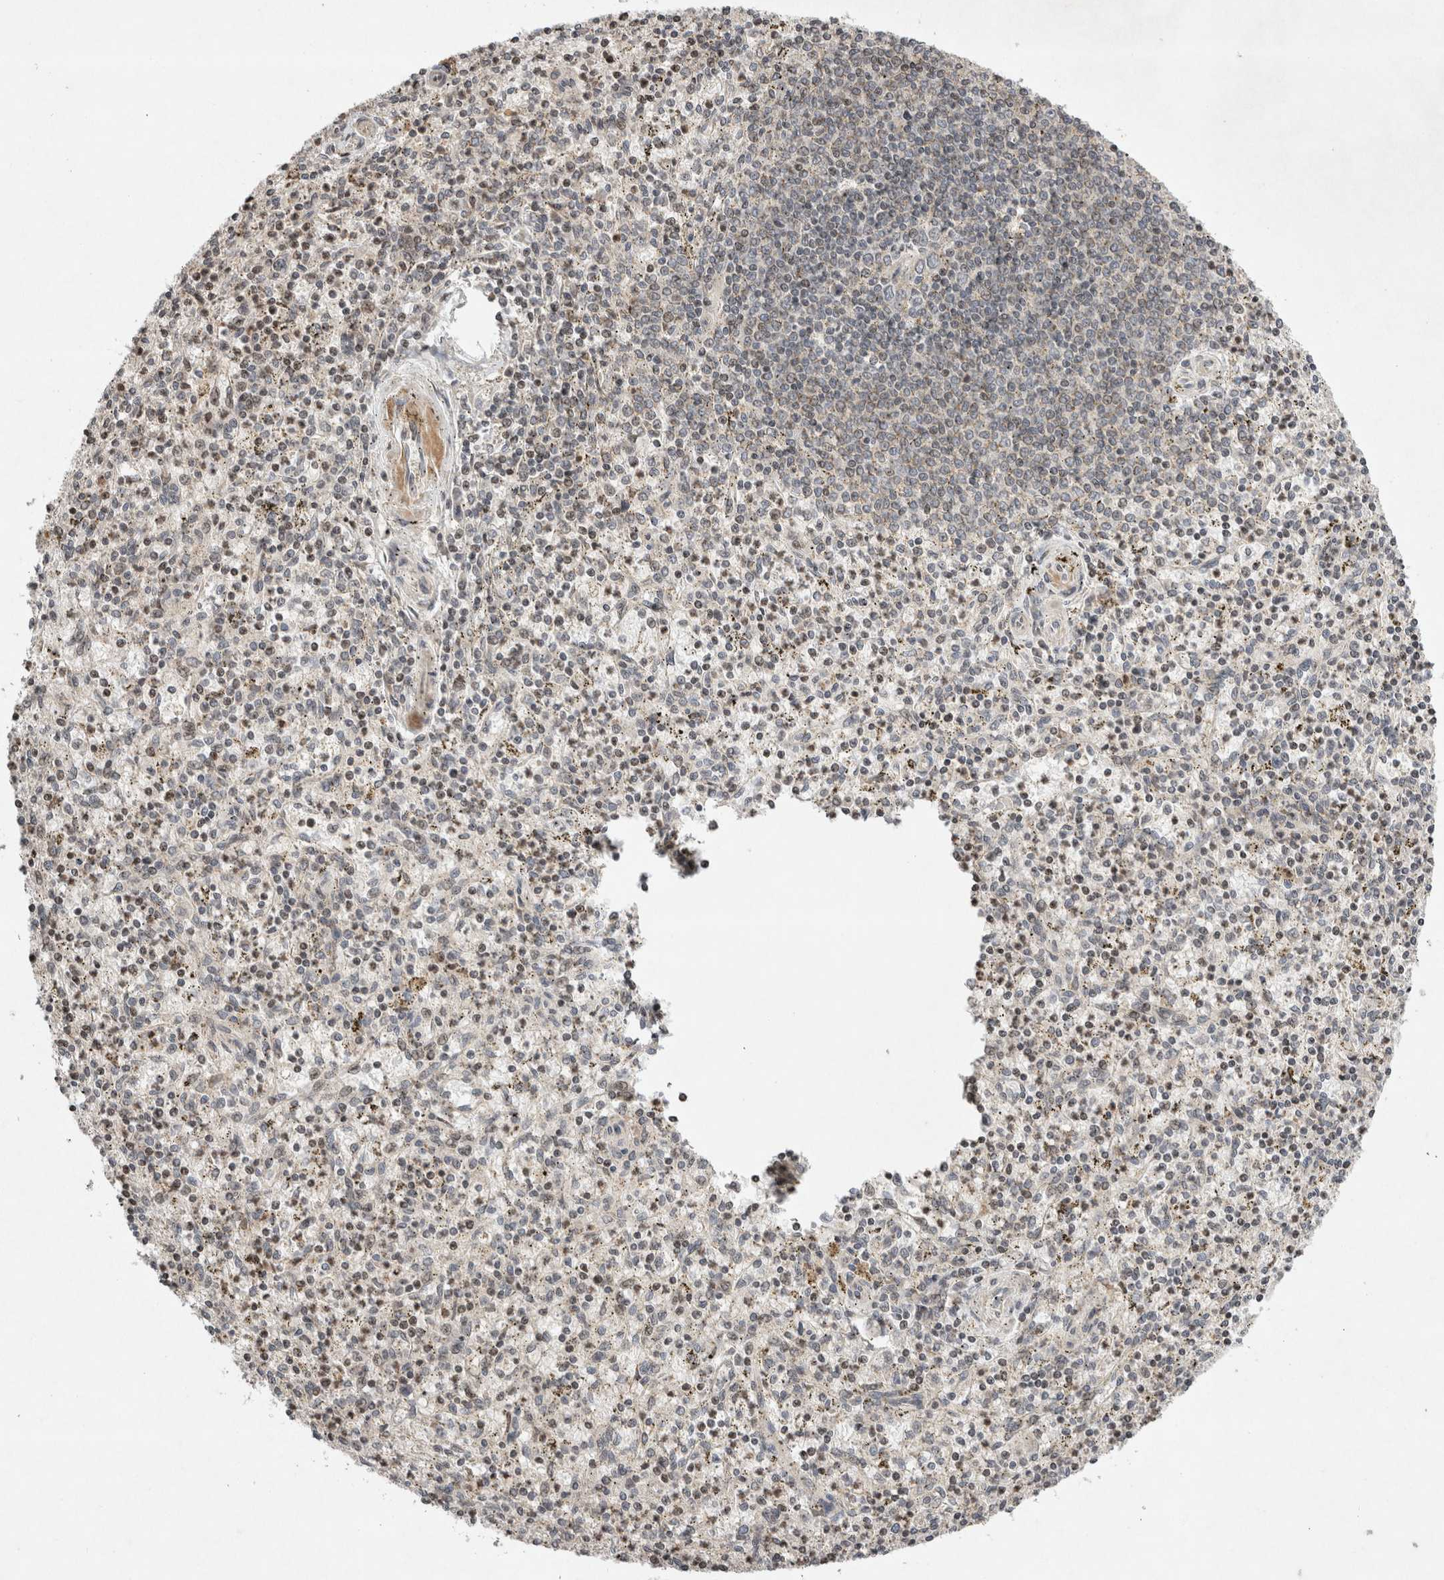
{"staining": {"intensity": "weak", "quantity": "<25%", "location": "nuclear"}, "tissue": "spleen", "cell_type": "Cells in red pulp", "image_type": "normal", "snomed": [{"axis": "morphology", "description": "Normal tissue, NOS"}, {"axis": "topography", "description": "Spleen"}], "caption": "The histopathology image shows no significant positivity in cells in red pulp of spleen.", "gene": "EIF2AK1", "patient": {"sex": "male", "age": 72}}